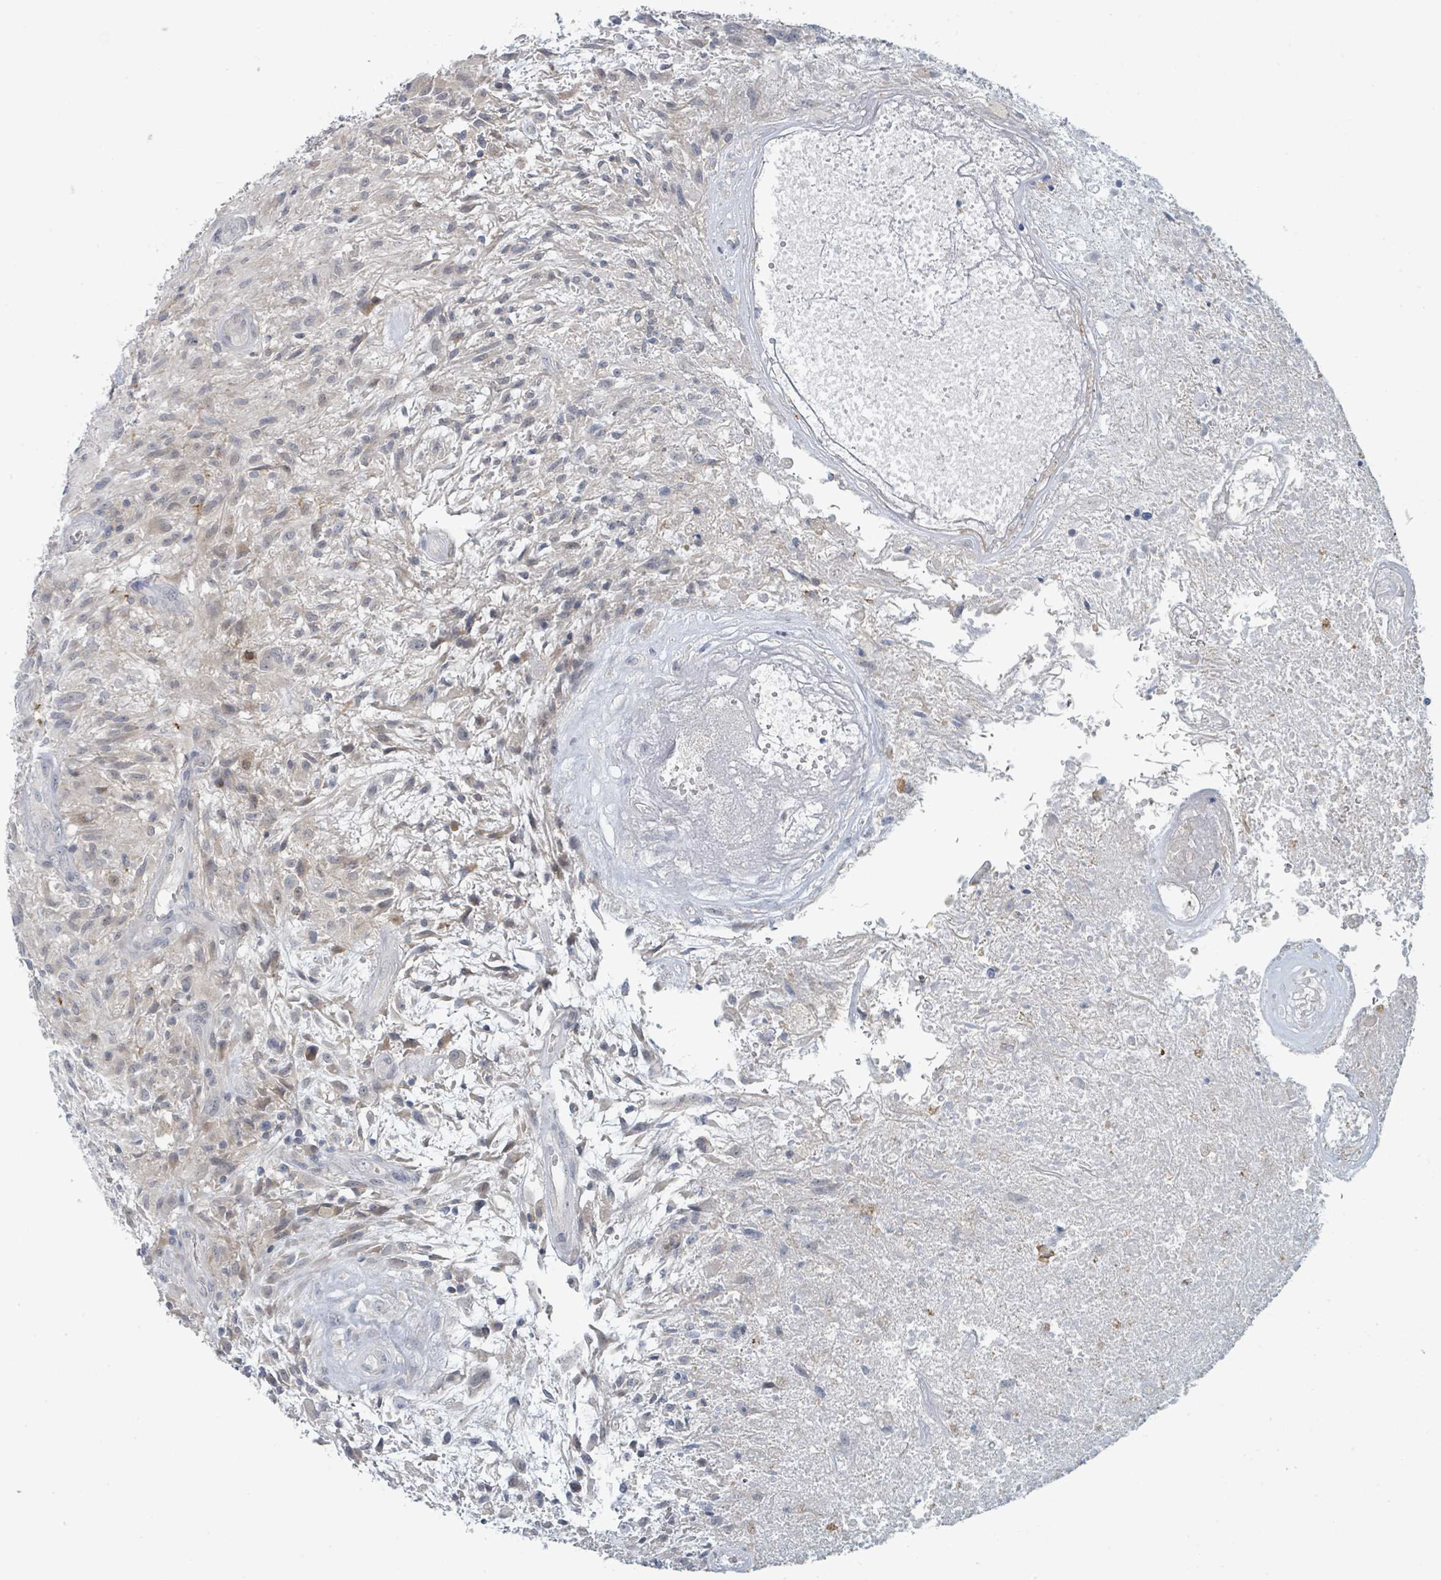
{"staining": {"intensity": "weak", "quantity": "<25%", "location": "cytoplasmic/membranous"}, "tissue": "glioma", "cell_type": "Tumor cells", "image_type": "cancer", "snomed": [{"axis": "morphology", "description": "Glioma, malignant, High grade"}, {"axis": "topography", "description": "Brain"}], "caption": "There is no significant positivity in tumor cells of malignant glioma (high-grade). (Immunohistochemistry, brightfield microscopy, high magnification).", "gene": "ANKRD55", "patient": {"sex": "male", "age": 56}}